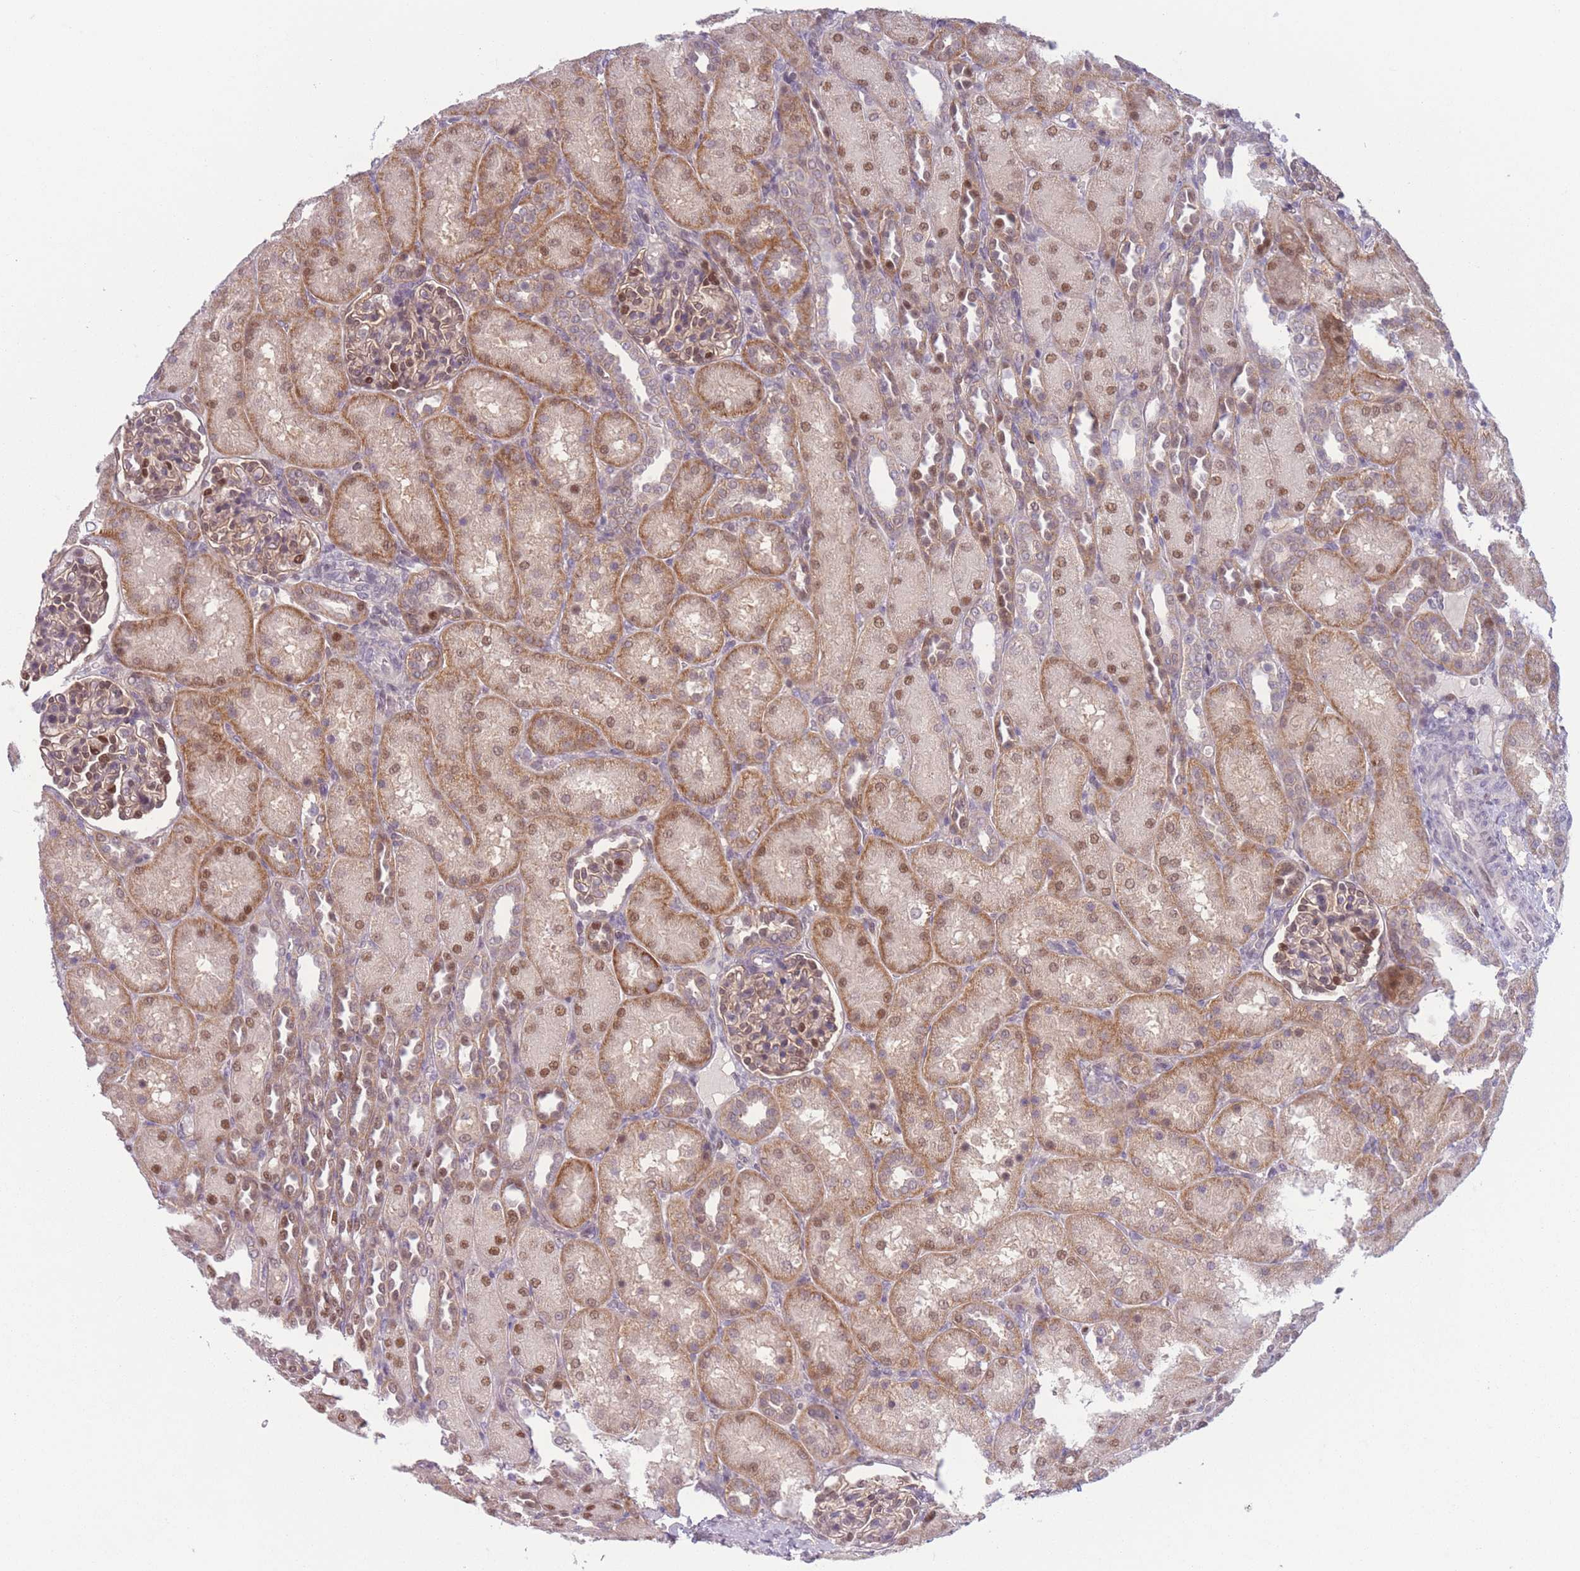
{"staining": {"intensity": "moderate", "quantity": "25%-75%", "location": "cytoplasmic/membranous,nuclear"}, "tissue": "kidney", "cell_type": "Cells in glomeruli", "image_type": "normal", "snomed": [{"axis": "morphology", "description": "Normal tissue, NOS"}, {"axis": "topography", "description": "Kidney"}], "caption": "Immunohistochemistry image of unremarkable kidney stained for a protein (brown), which demonstrates medium levels of moderate cytoplasmic/membranous,nuclear positivity in about 25%-75% of cells in glomeruli.", "gene": "ENSG00000267179", "patient": {"sex": "male", "age": 1}}